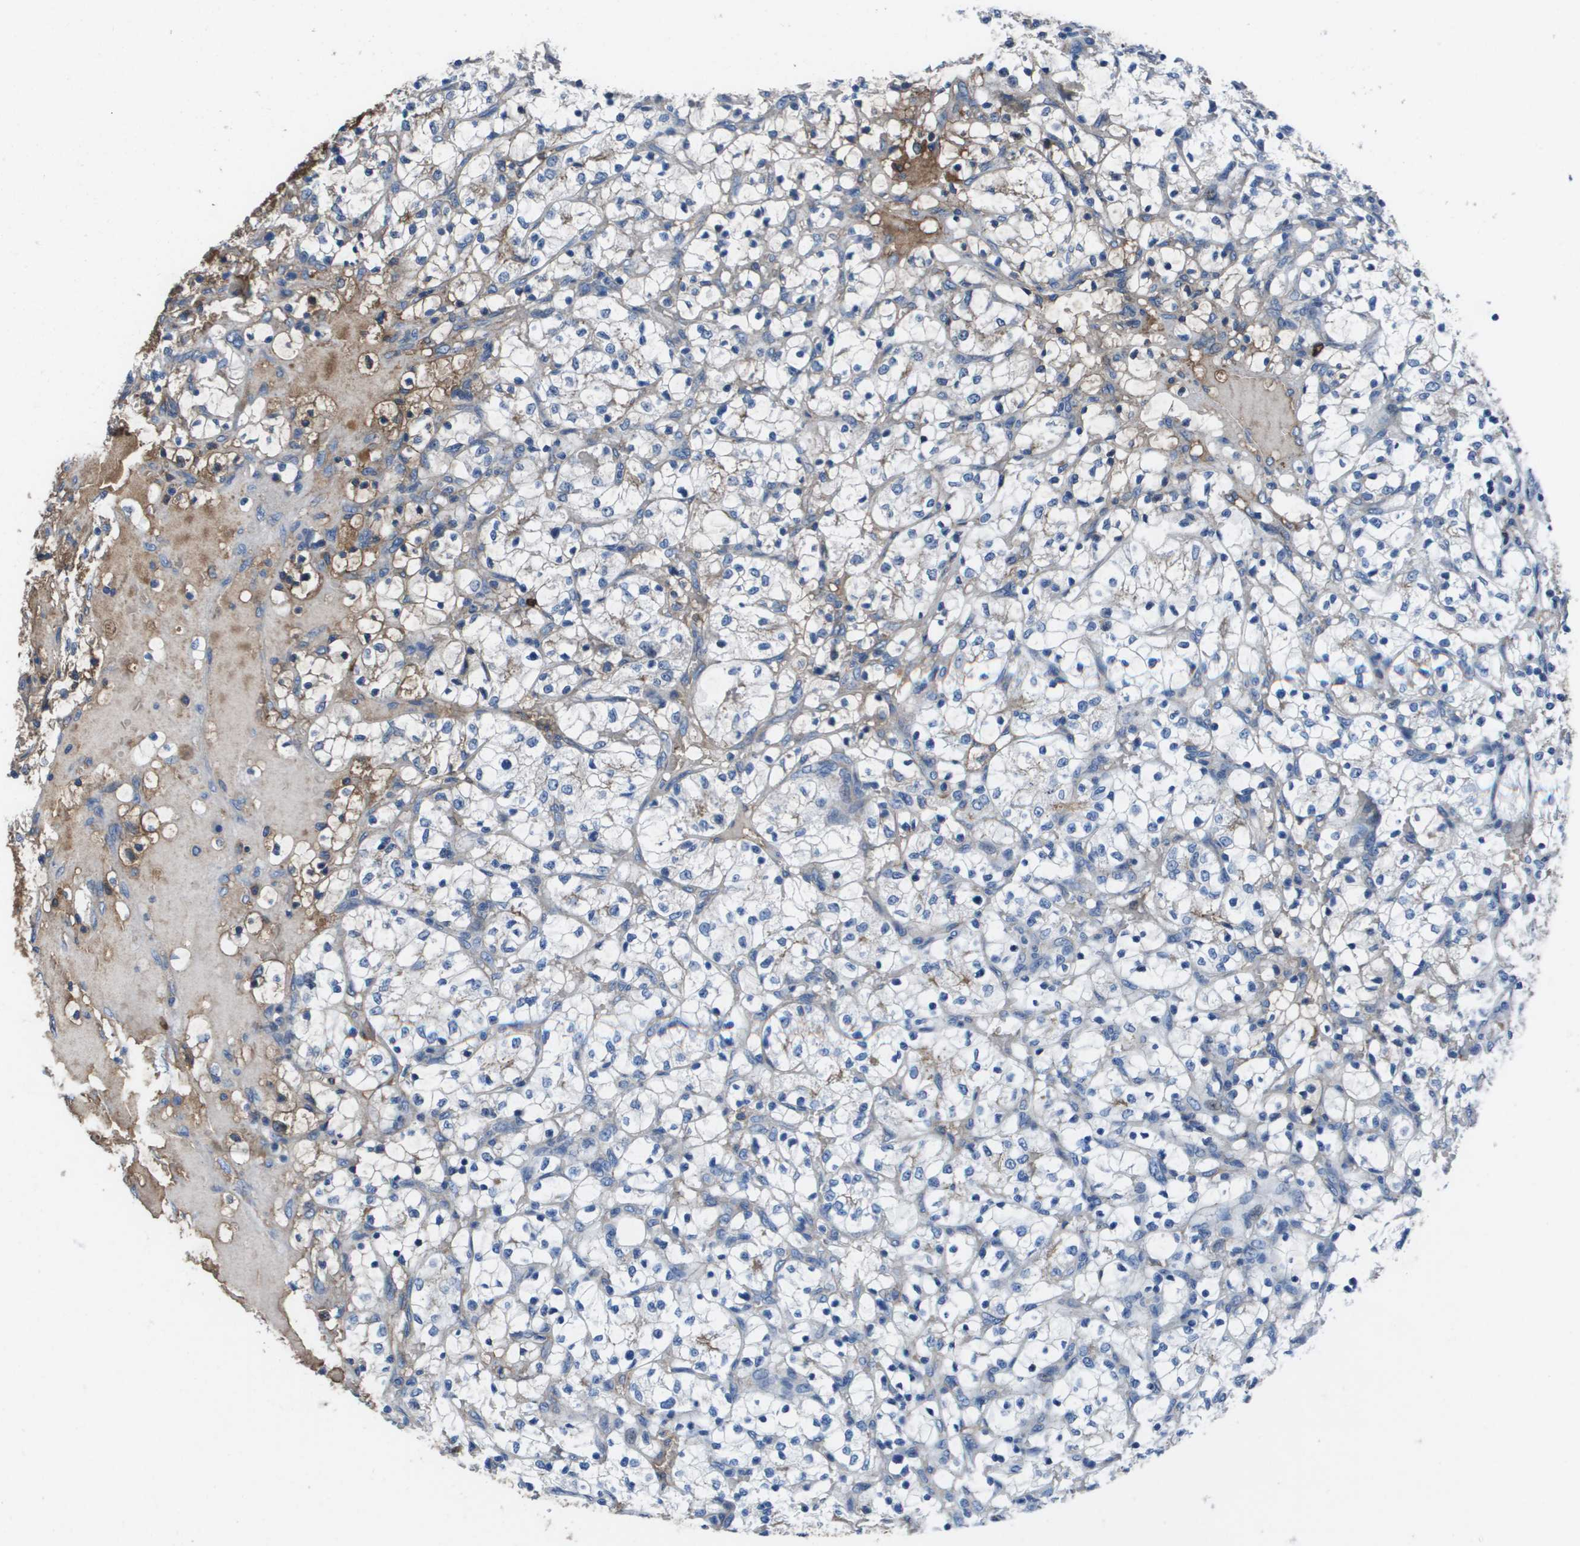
{"staining": {"intensity": "negative", "quantity": "none", "location": "none"}, "tissue": "renal cancer", "cell_type": "Tumor cells", "image_type": "cancer", "snomed": [{"axis": "morphology", "description": "Adenocarcinoma, NOS"}, {"axis": "topography", "description": "Kidney"}], "caption": "IHC of adenocarcinoma (renal) displays no expression in tumor cells.", "gene": "VTN", "patient": {"sex": "female", "age": 69}}